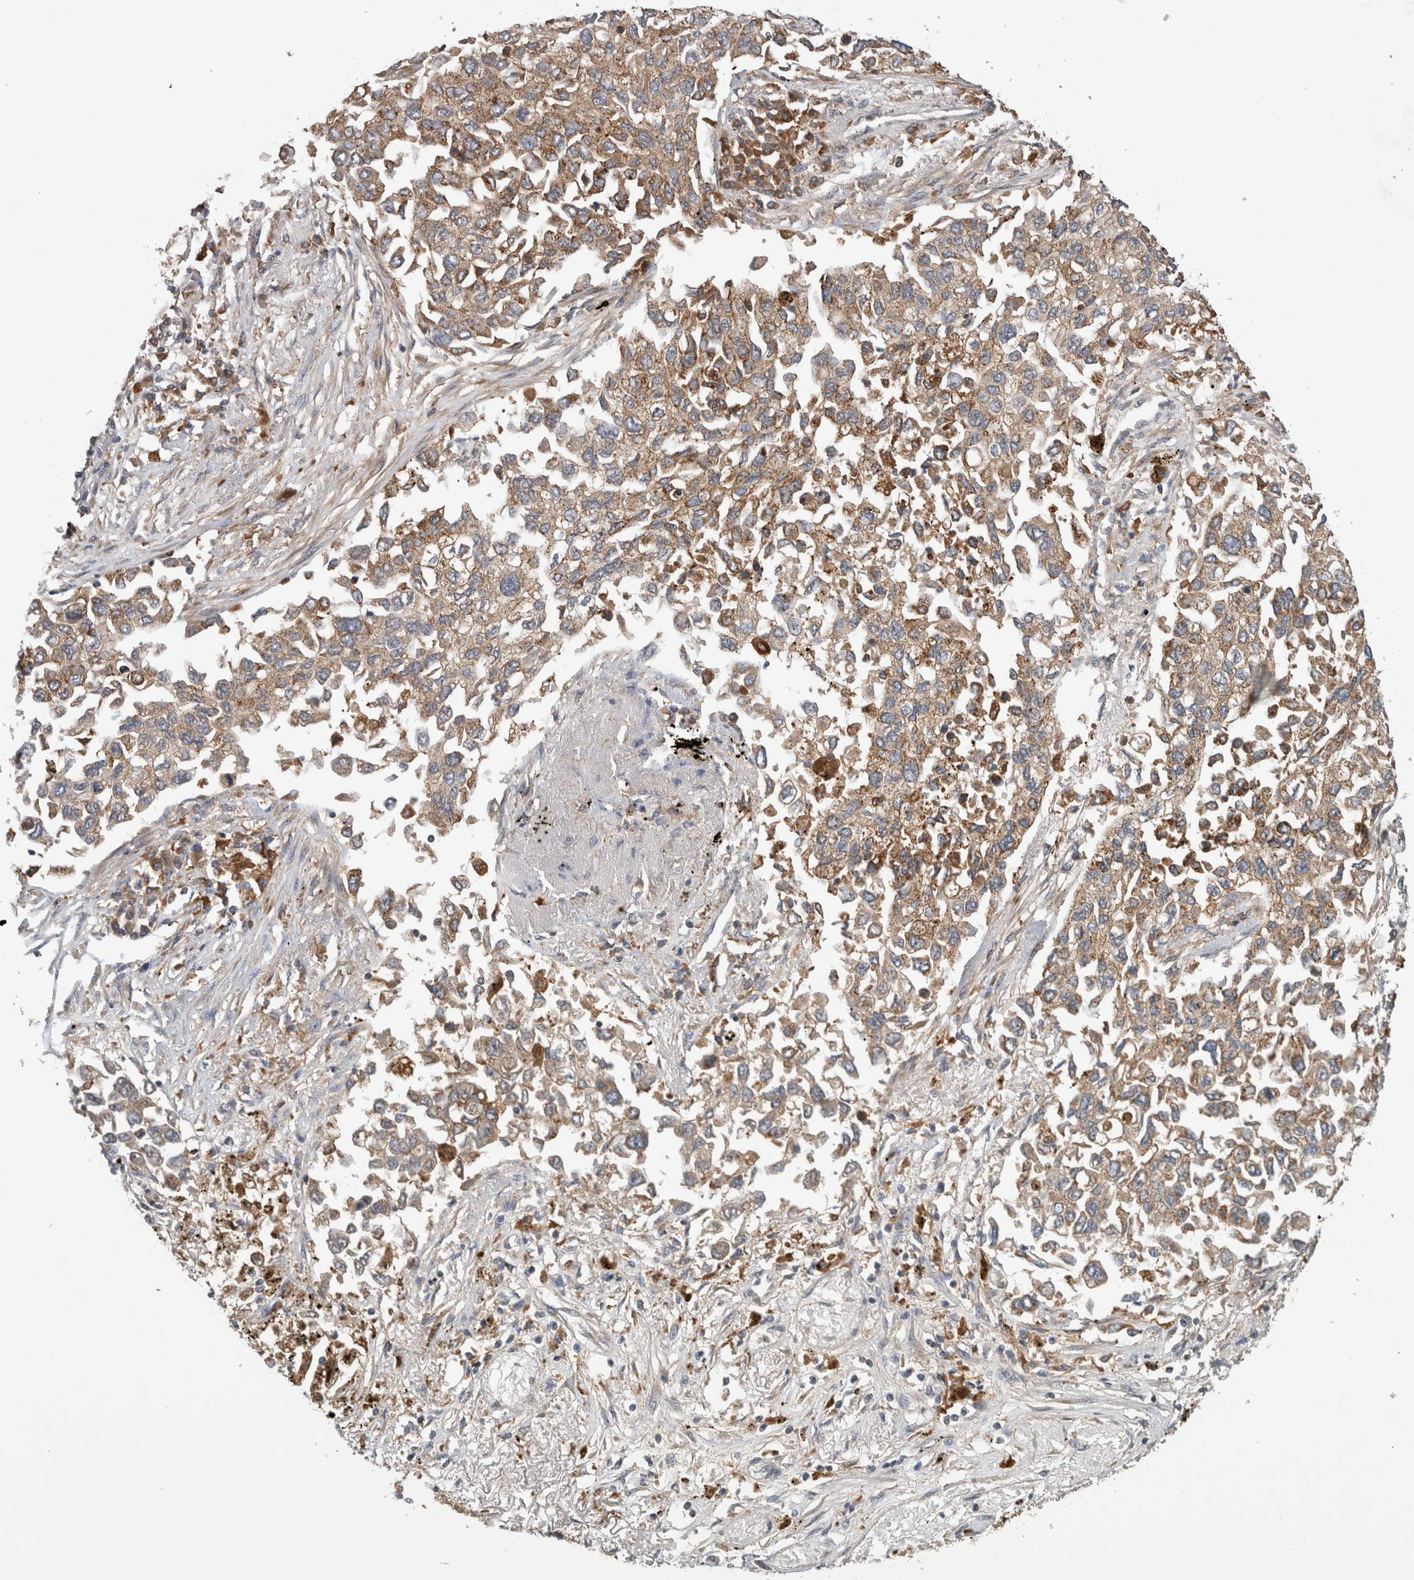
{"staining": {"intensity": "moderate", "quantity": ">75%", "location": "cytoplasmic/membranous"}, "tissue": "lung cancer", "cell_type": "Tumor cells", "image_type": "cancer", "snomed": [{"axis": "morphology", "description": "Inflammation, NOS"}, {"axis": "morphology", "description": "Adenocarcinoma, NOS"}, {"axis": "topography", "description": "Lung"}], "caption": "Human lung cancer stained with a protein marker displays moderate staining in tumor cells.", "gene": "ADGRL3", "patient": {"sex": "male", "age": 63}}